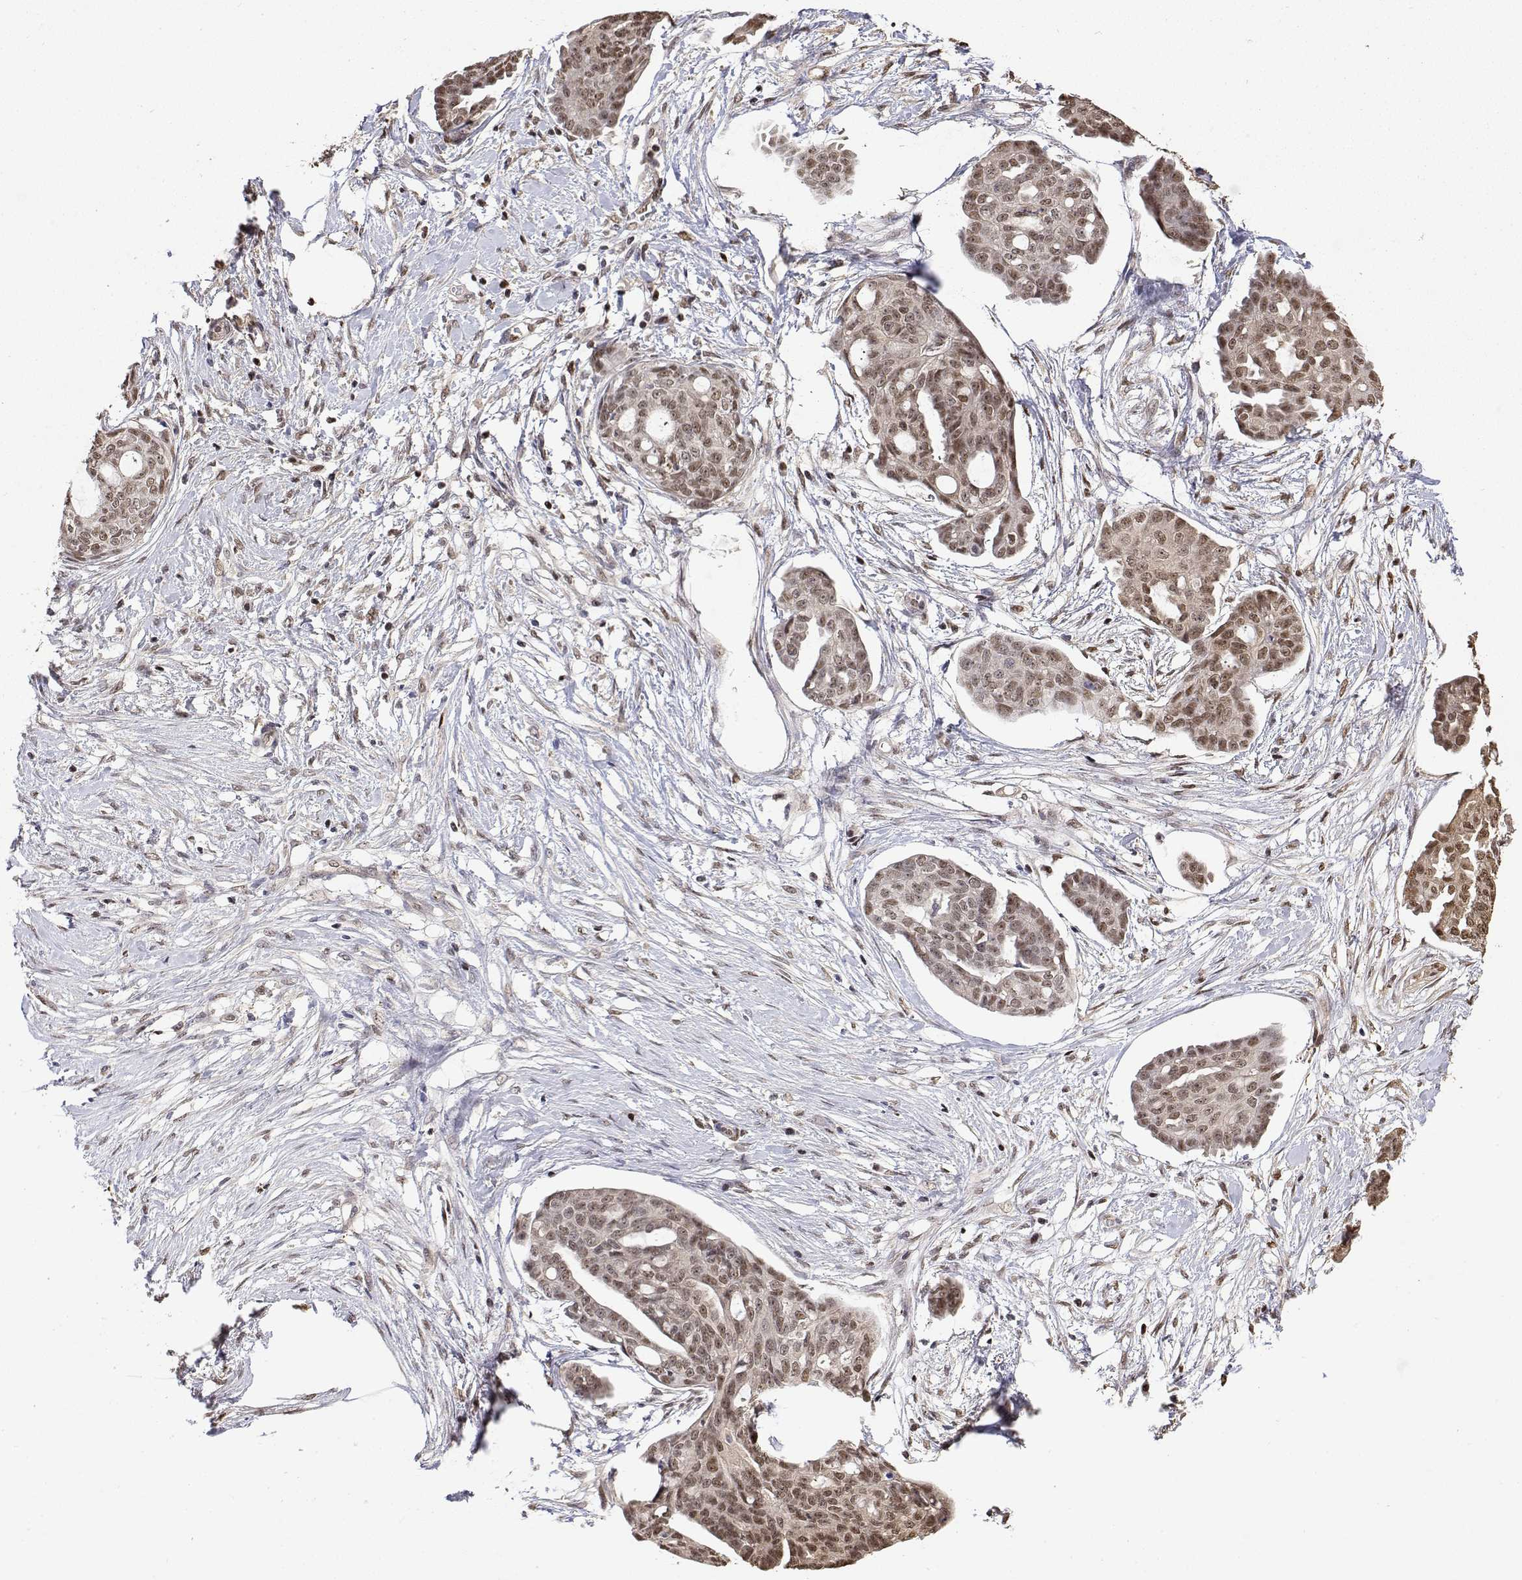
{"staining": {"intensity": "weak", "quantity": ">75%", "location": "nuclear"}, "tissue": "ovarian cancer", "cell_type": "Tumor cells", "image_type": "cancer", "snomed": [{"axis": "morphology", "description": "Cystadenocarcinoma, serous, NOS"}, {"axis": "topography", "description": "Ovary"}], "caption": "This micrograph shows IHC staining of human serous cystadenocarcinoma (ovarian), with low weak nuclear staining in approximately >75% of tumor cells.", "gene": "TPI1", "patient": {"sex": "female", "age": 71}}